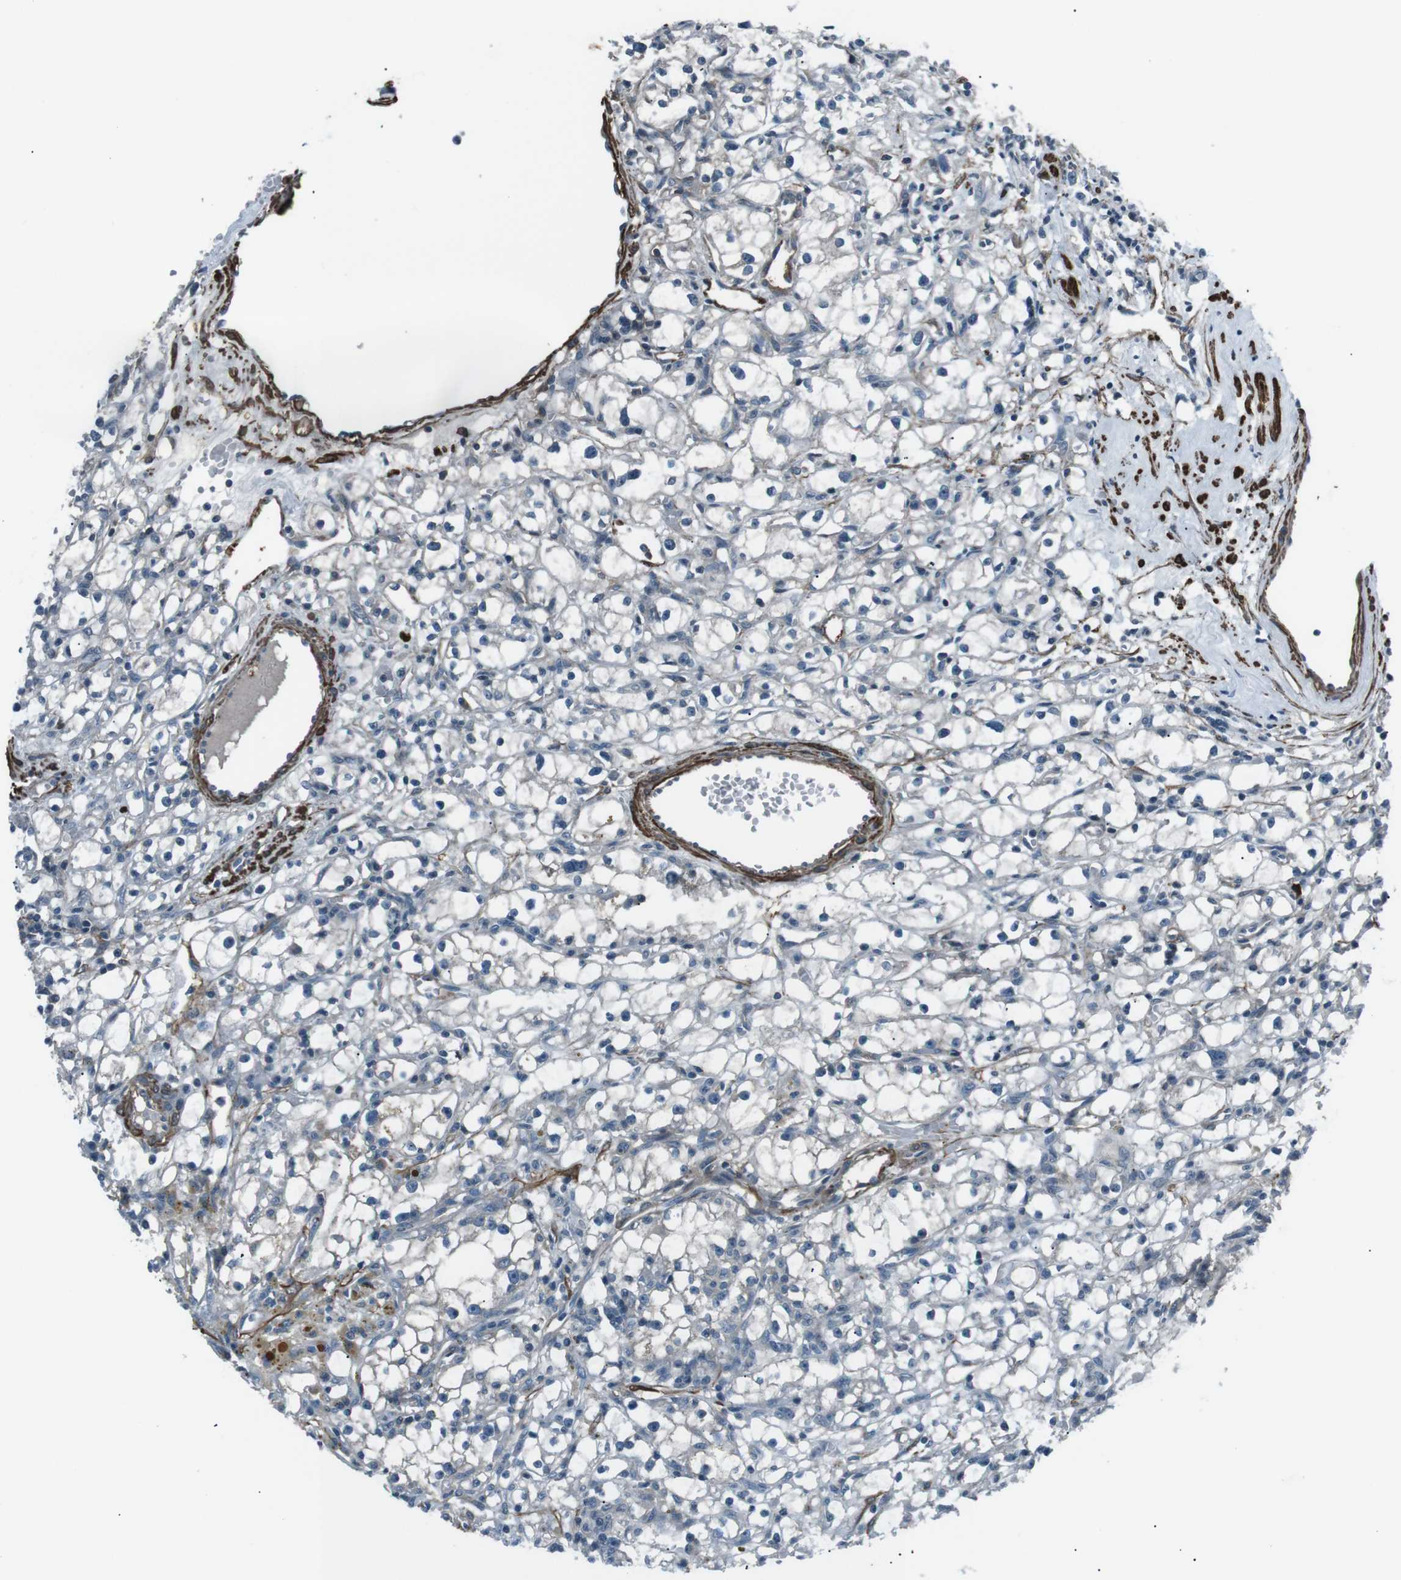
{"staining": {"intensity": "negative", "quantity": "none", "location": "none"}, "tissue": "renal cancer", "cell_type": "Tumor cells", "image_type": "cancer", "snomed": [{"axis": "morphology", "description": "Adenocarcinoma, NOS"}, {"axis": "topography", "description": "Kidney"}], "caption": "This photomicrograph is of adenocarcinoma (renal) stained with IHC to label a protein in brown with the nuclei are counter-stained blue. There is no expression in tumor cells.", "gene": "PDLIM5", "patient": {"sex": "male", "age": 56}}